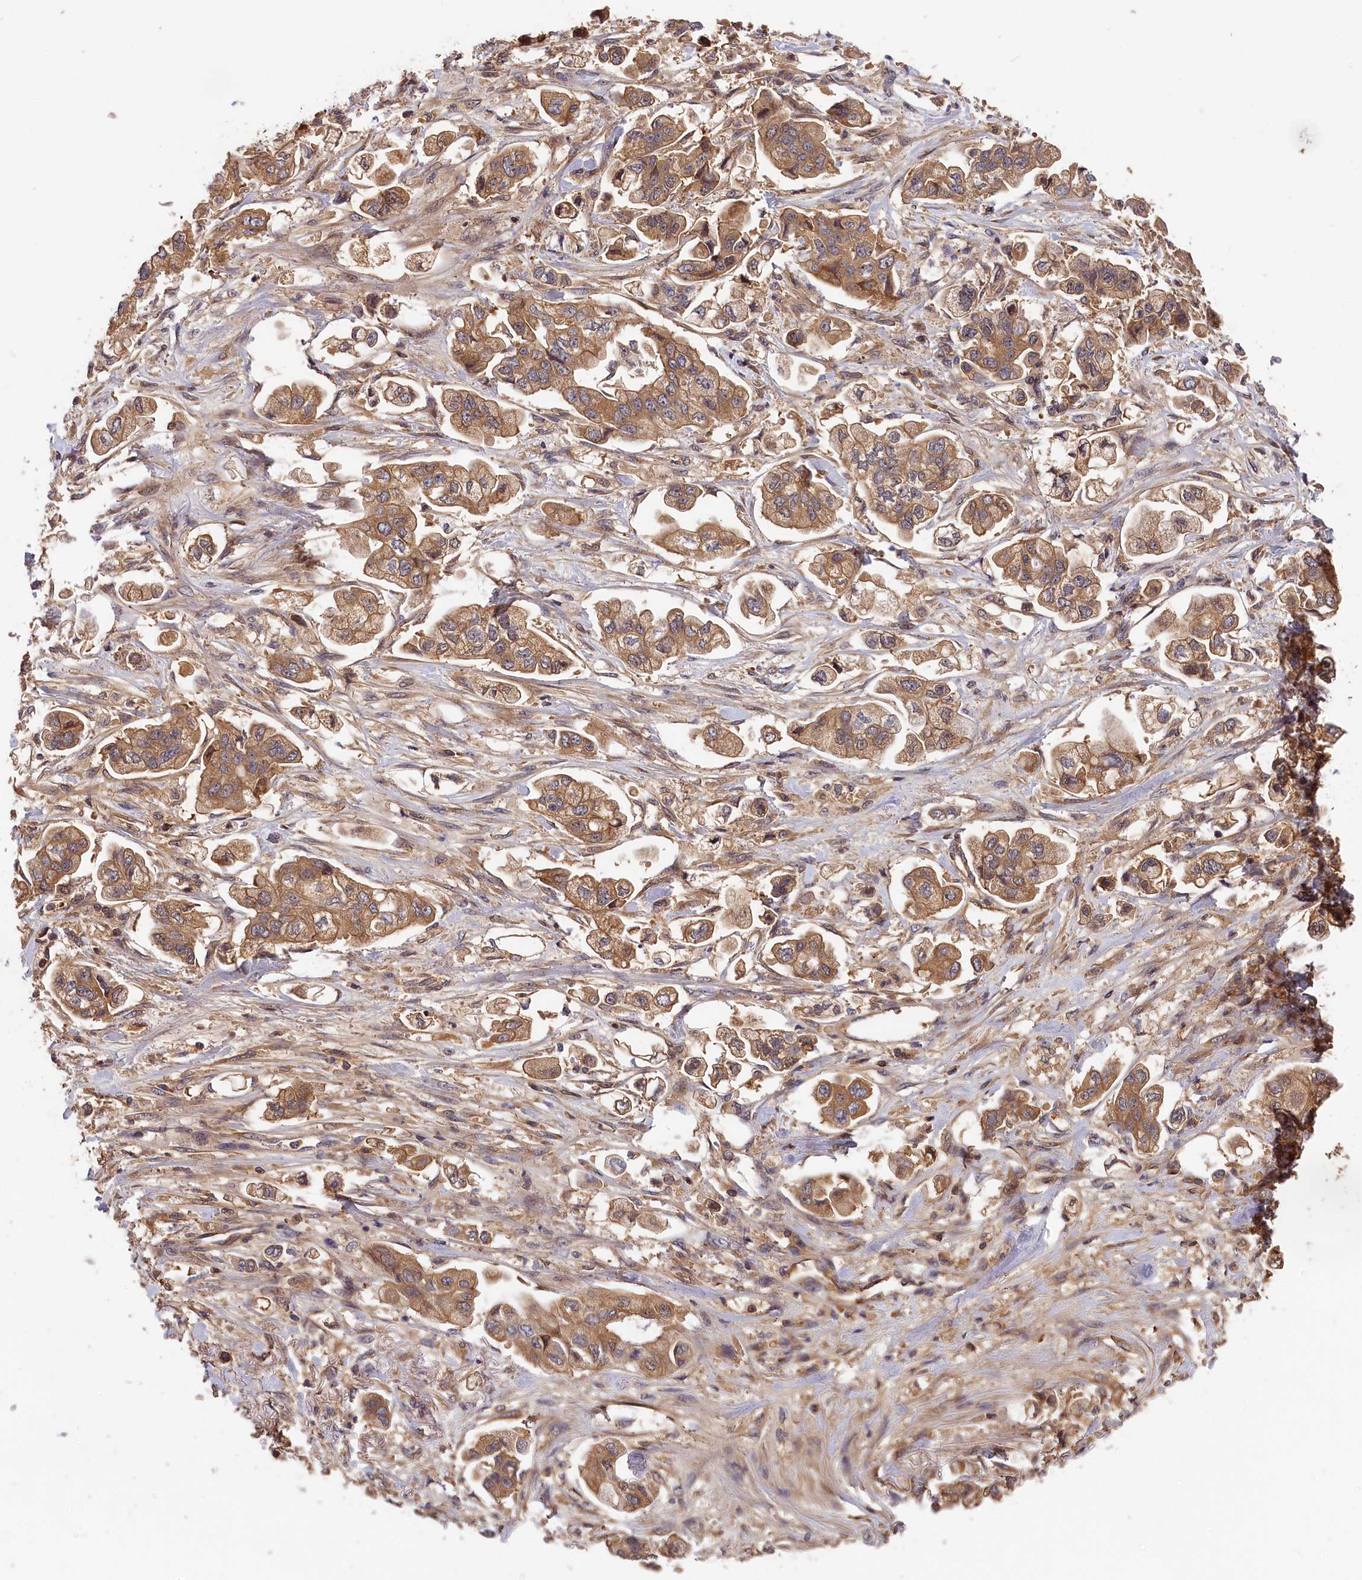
{"staining": {"intensity": "moderate", "quantity": ">75%", "location": "cytoplasmic/membranous"}, "tissue": "stomach cancer", "cell_type": "Tumor cells", "image_type": "cancer", "snomed": [{"axis": "morphology", "description": "Adenocarcinoma, NOS"}, {"axis": "topography", "description": "Stomach"}], "caption": "The micrograph exhibits immunohistochemical staining of stomach adenocarcinoma. There is moderate cytoplasmic/membranous positivity is identified in about >75% of tumor cells.", "gene": "ITIH1", "patient": {"sex": "male", "age": 62}}